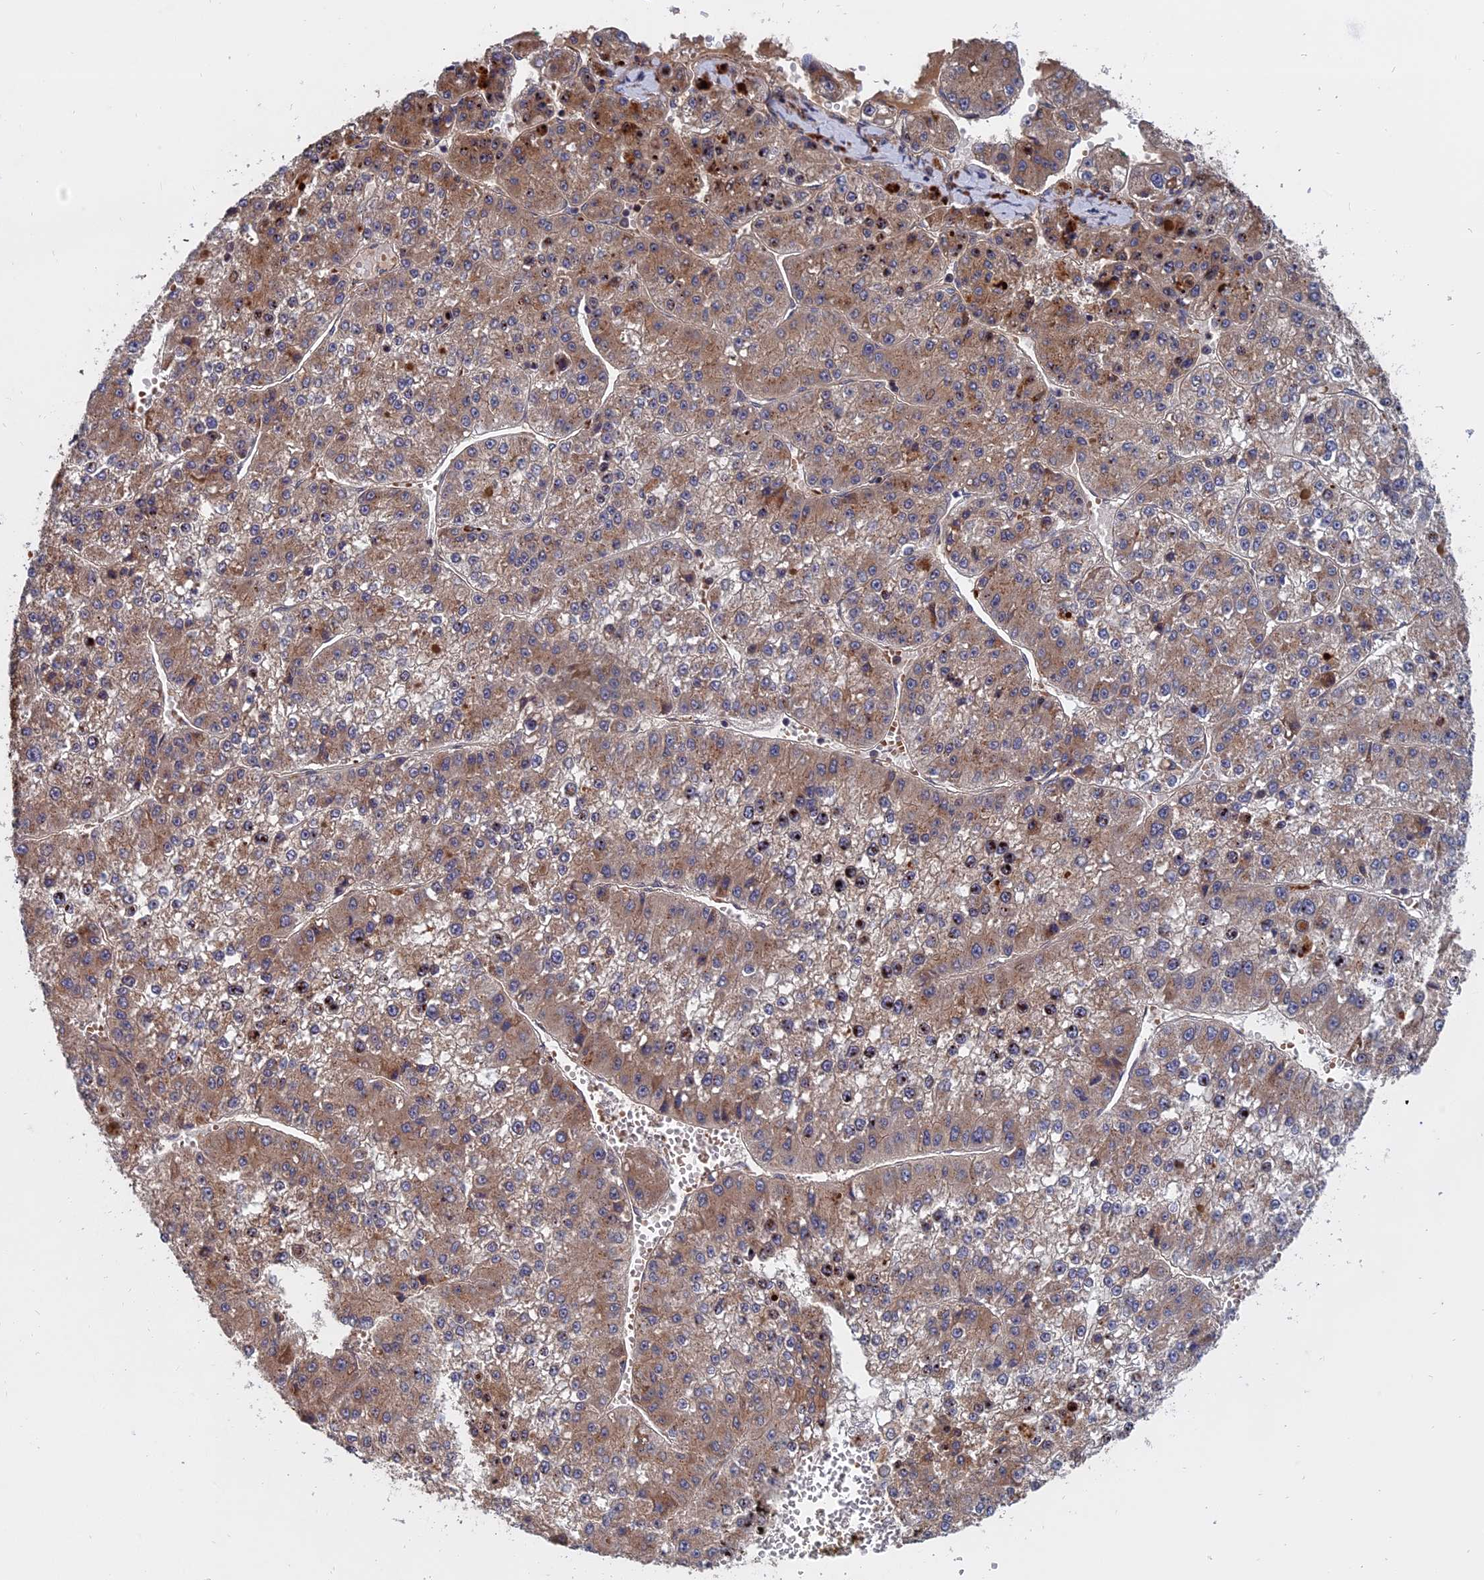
{"staining": {"intensity": "moderate", "quantity": ">75%", "location": "cytoplasmic/membranous"}, "tissue": "liver cancer", "cell_type": "Tumor cells", "image_type": "cancer", "snomed": [{"axis": "morphology", "description": "Carcinoma, Hepatocellular, NOS"}, {"axis": "topography", "description": "Liver"}], "caption": "This histopathology image shows liver cancer (hepatocellular carcinoma) stained with immunohistochemistry to label a protein in brown. The cytoplasmic/membranous of tumor cells show moderate positivity for the protein. Nuclei are counter-stained blue.", "gene": "TRAPPC2L", "patient": {"sex": "female", "age": 73}}